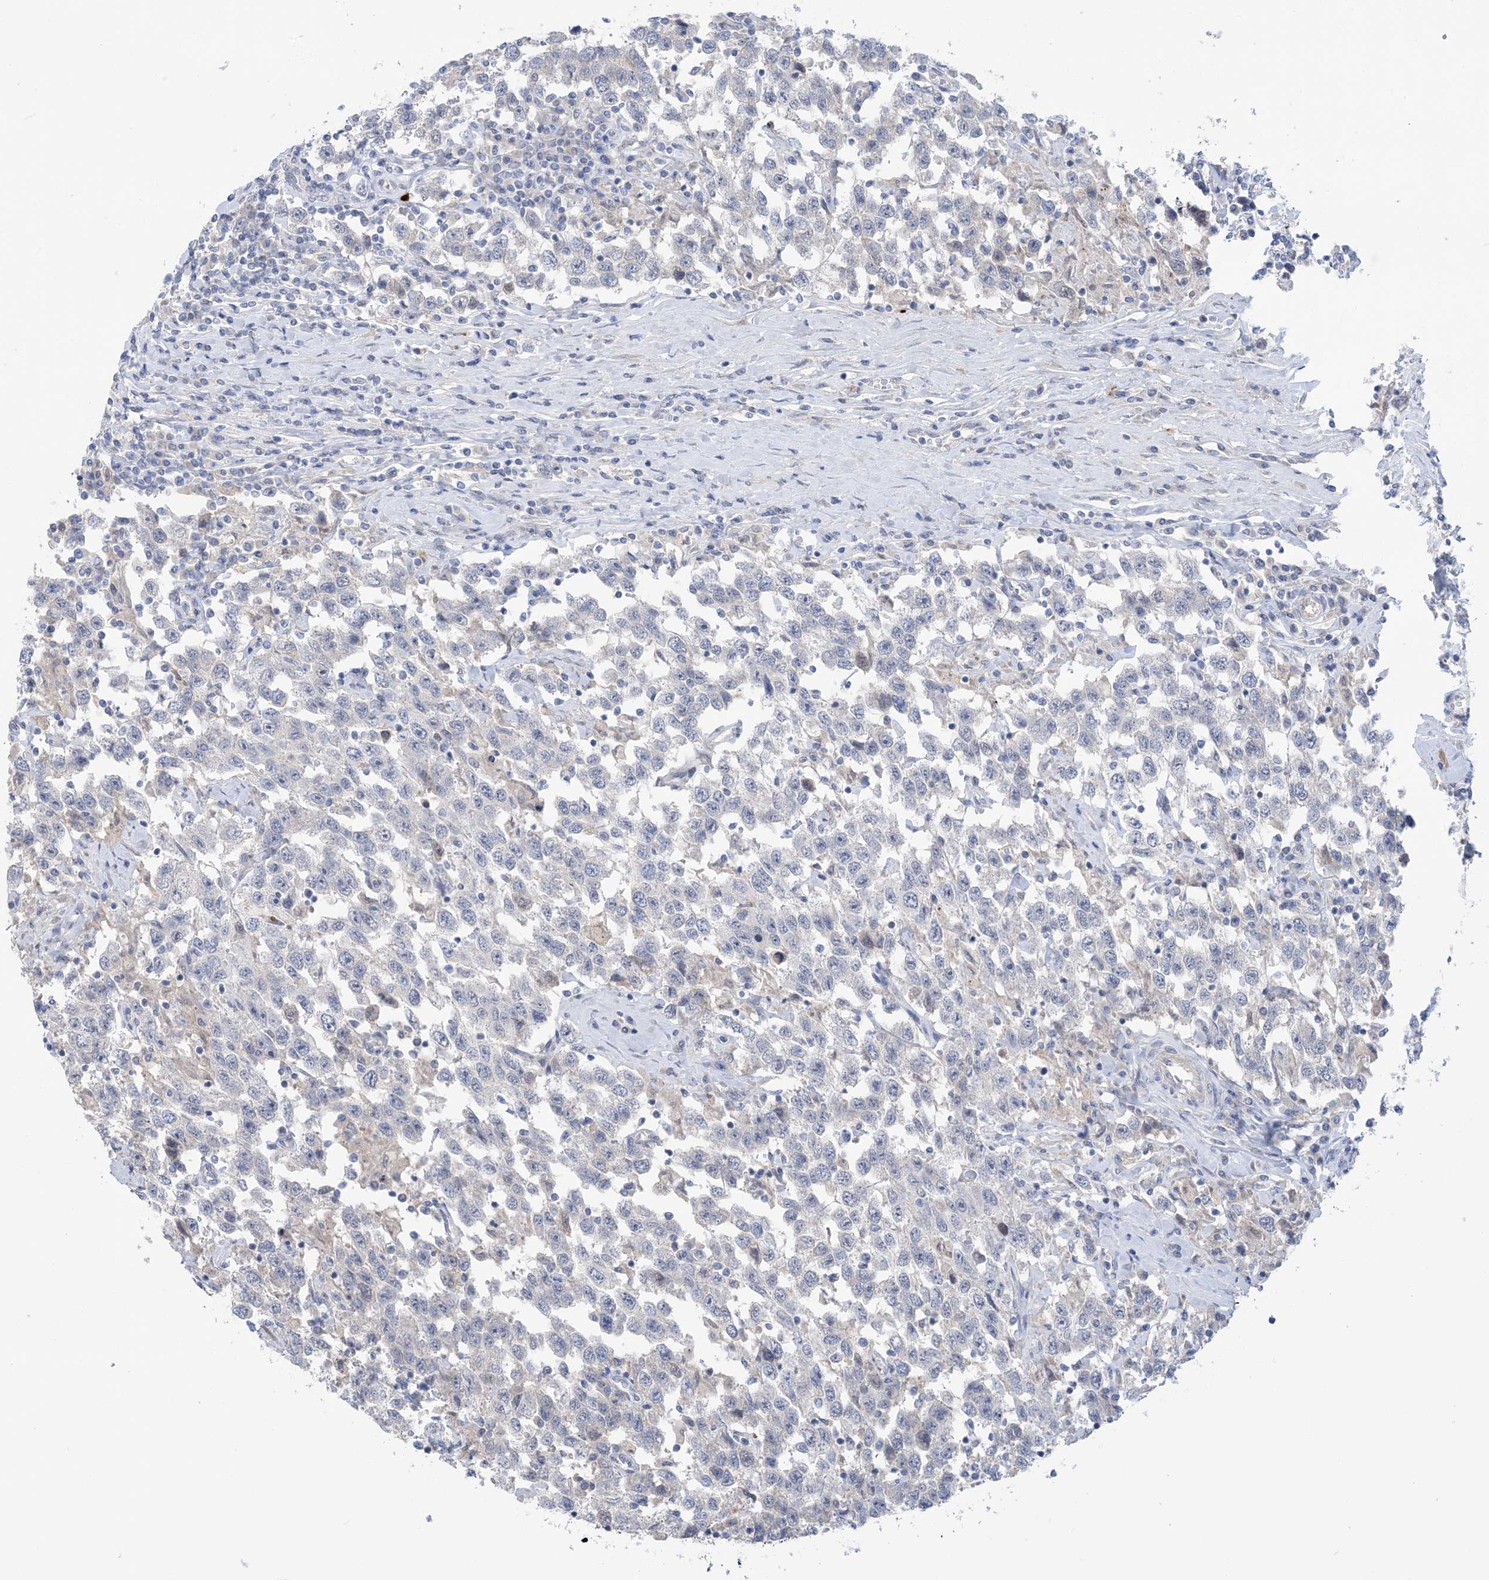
{"staining": {"intensity": "negative", "quantity": "none", "location": "none"}, "tissue": "testis cancer", "cell_type": "Tumor cells", "image_type": "cancer", "snomed": [{"axis": "morphology", "description": "Seminoma, NOS"}, {"axis": "topography", "description": "Testis"}], "caption": "Tumor cells show no significant staining in seminoma (testis). (Brightfield microscopy of DAB (3,3'-diaminobenzidine) IHC at high magnification).", "gene": "TTYH1", "patient": {"sex": "male", "age": 41}}